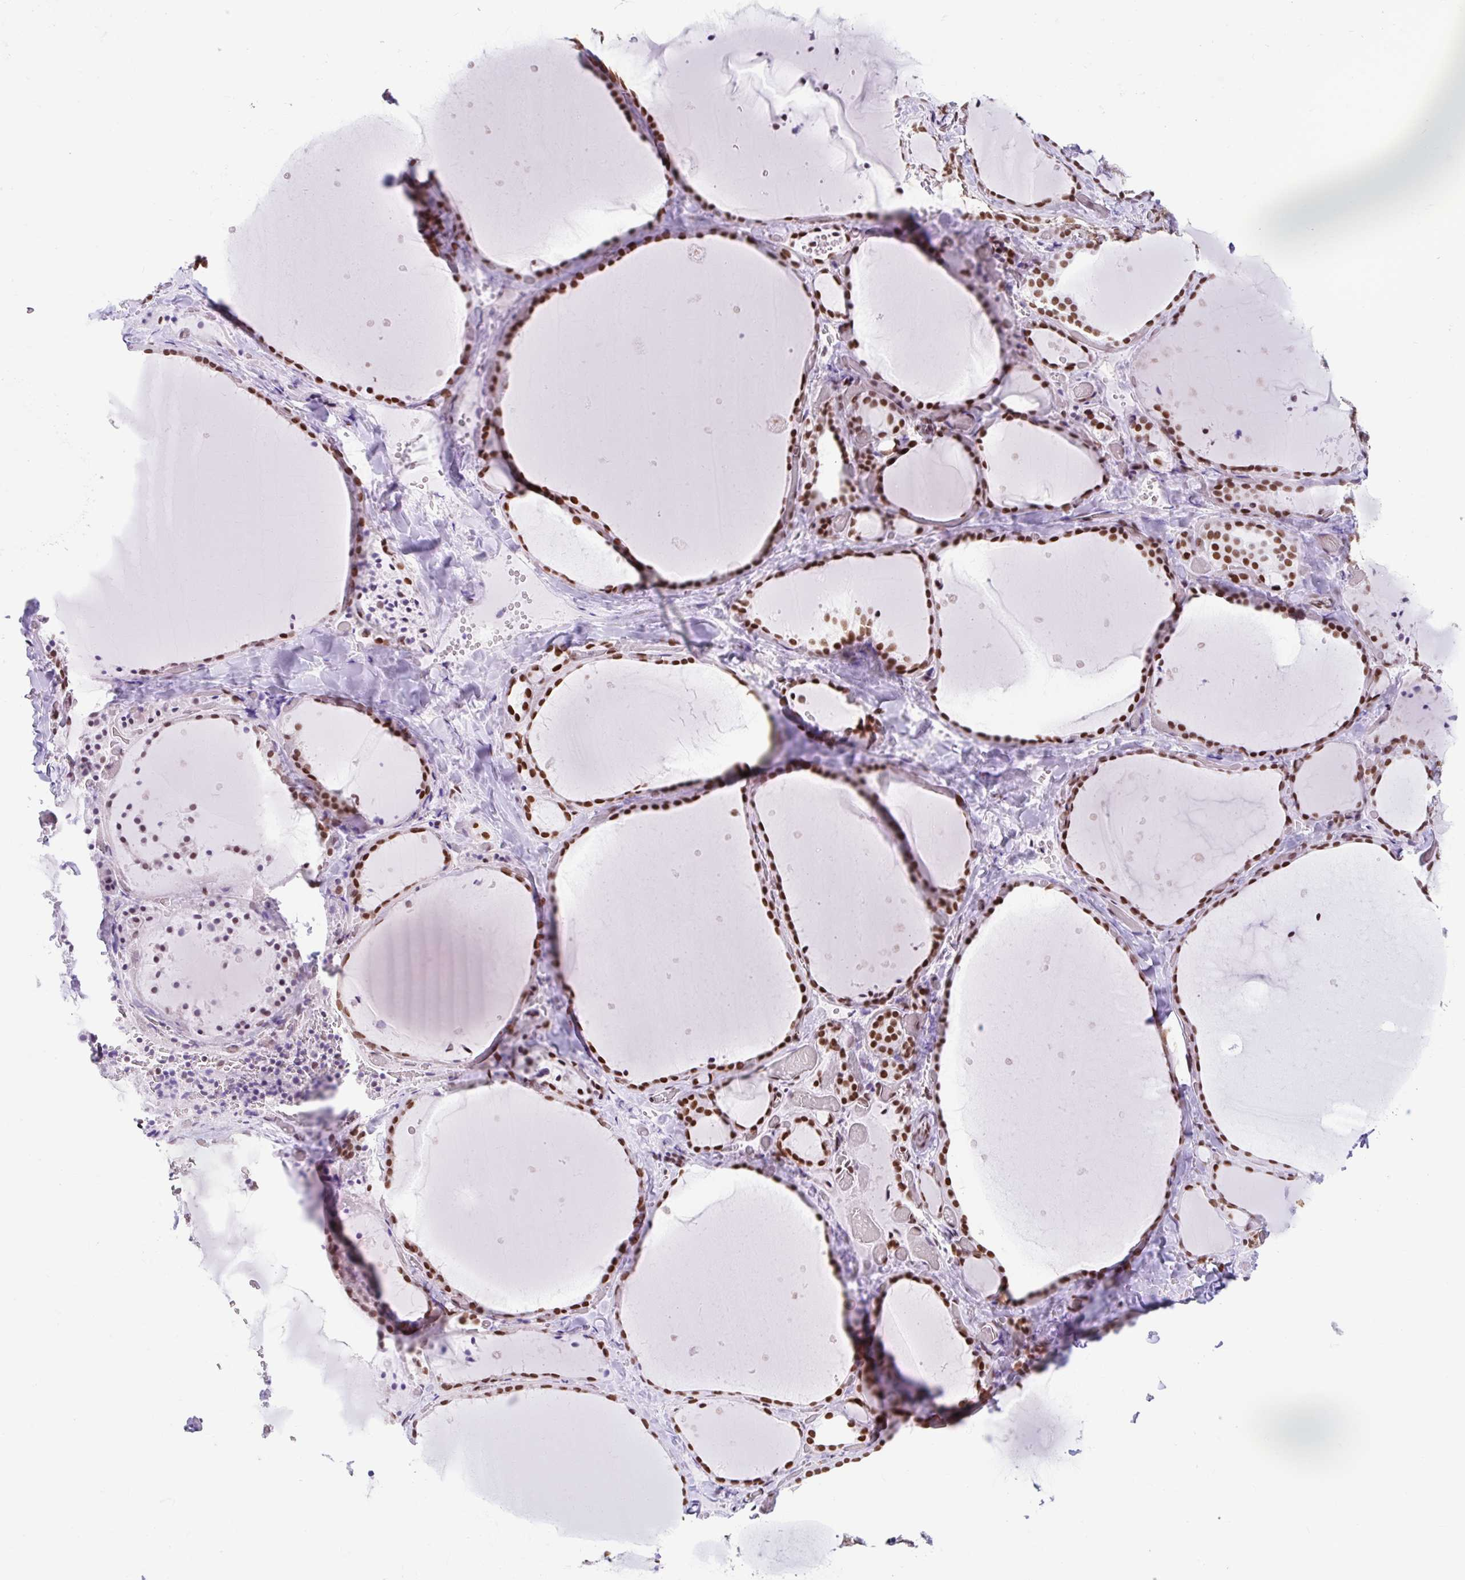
{"staining": {"intensity": "strong", "quantity": ">75%", "location": "nuclear"}, "tissue": "thyroid gland", "cell_type": "Glandular cells", "image_type": "normal", "snomed": [{"axis": "morphology", "description": "Normal tissue, NOS"}, {"axis": "topography", "description": "Thyroid gland"}], "caption": "Protein staining by immunohistochemistry demonstrates strong nuclear staining in about >75% of glandular cells in unremarkable thyroid gland. (brown staining indicates protein expression, while blue staining denotes nuclei).", "gene": "KHDRBS1", "patient": {"sex": "female", "age": 36}}